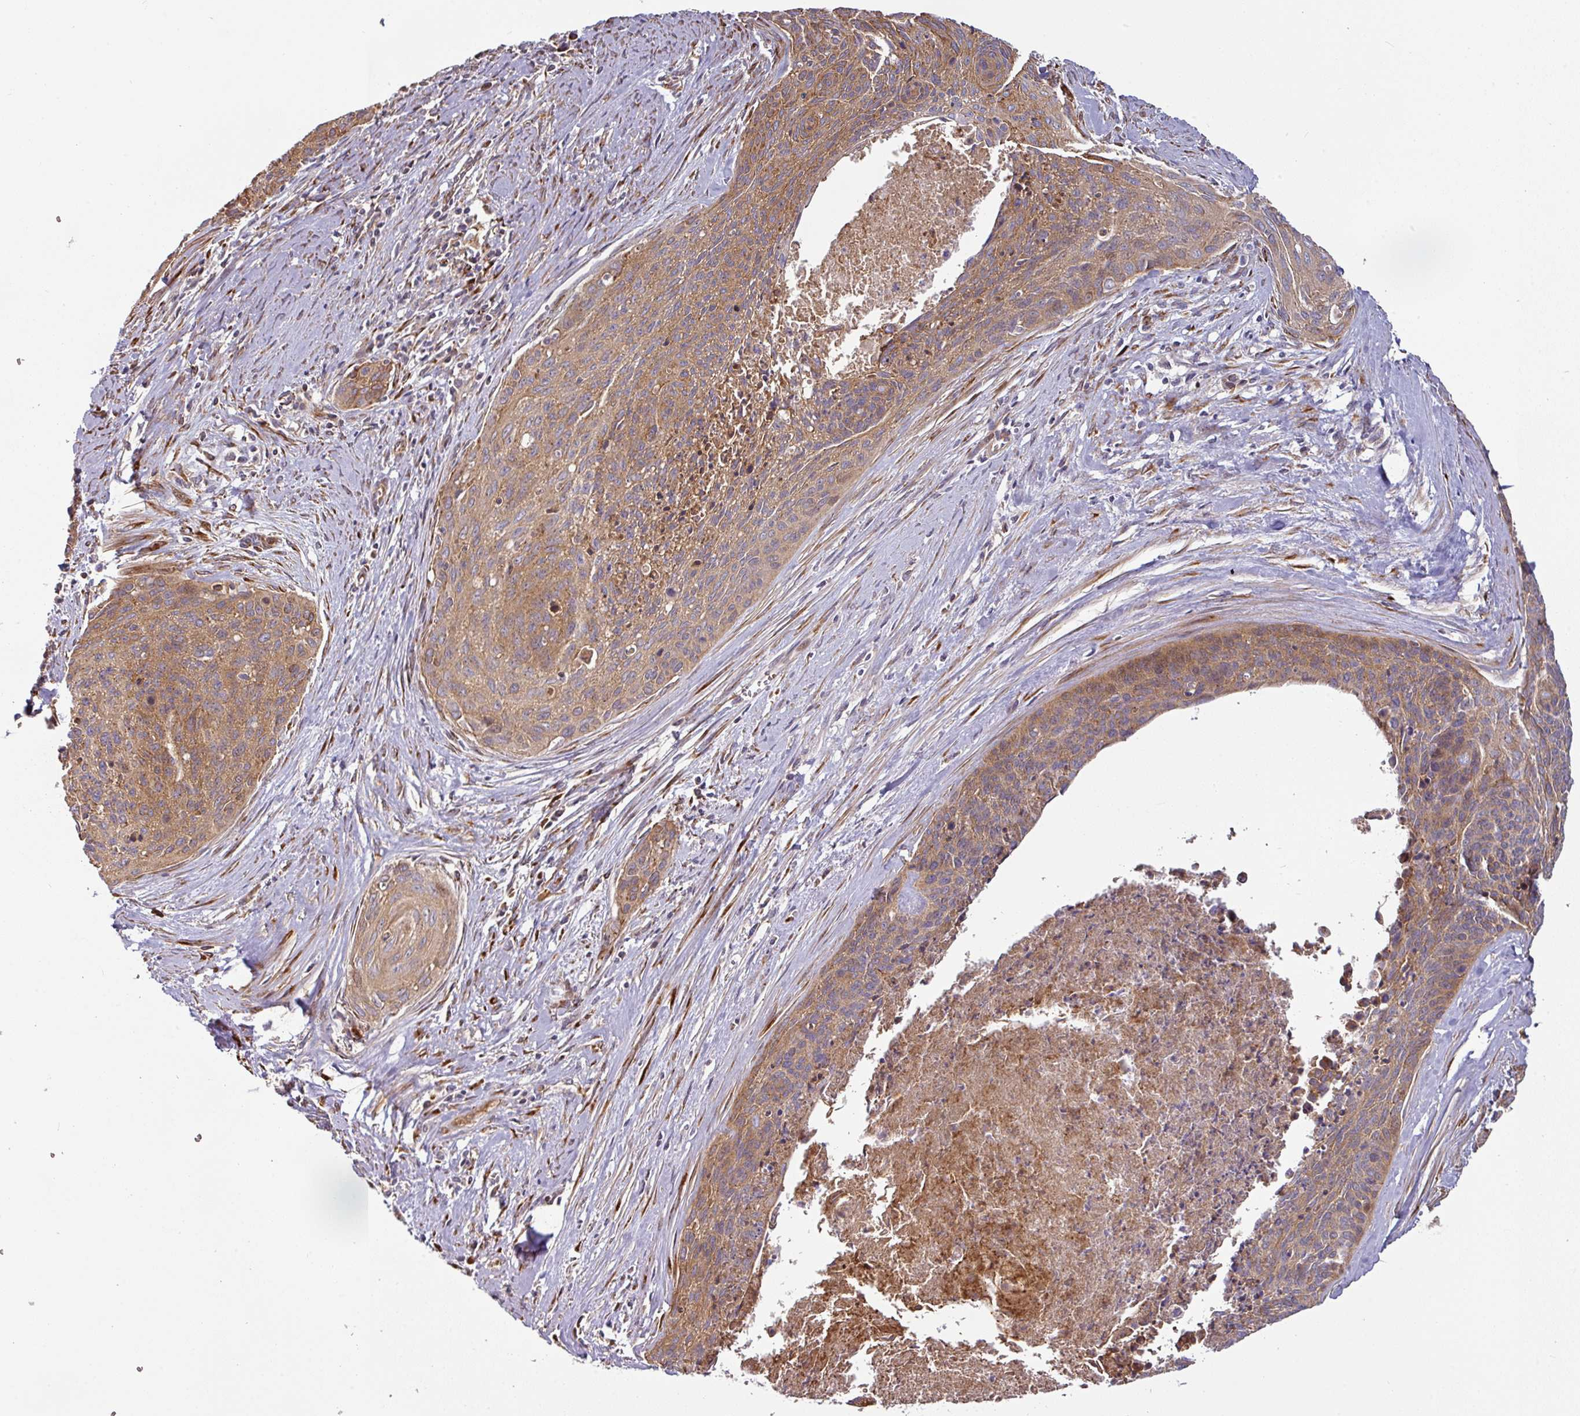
{"staining": {"intensity": "moderate", "quantity": ">75%", "location": "cytoplasmic/membranous"}, "tissue": "cervical cancer", "cell_type": "Tumor cells", "image_type": "cancer", "snomed": [{"axis": "morphology", "description": "Squamous cell carcinoma, NOS"}, {"axis": "topography", "description": "Cervix"}], "caption": "DAB (3,3'-diaminobenzidine) immunohistochemical staining of human cervical squamous cell carcinoma displays moderate cytoplasmic/membranous protein expression in about >75% of tumor cells. The staining is performed using DAB (3,3'-diaminobenzidine) brown chromogen to label protein expression. The nuclei are counter-stained blue using hematoxylin.", "gene": "CASP2", "patient": {"sex": "female", "age": 55}}